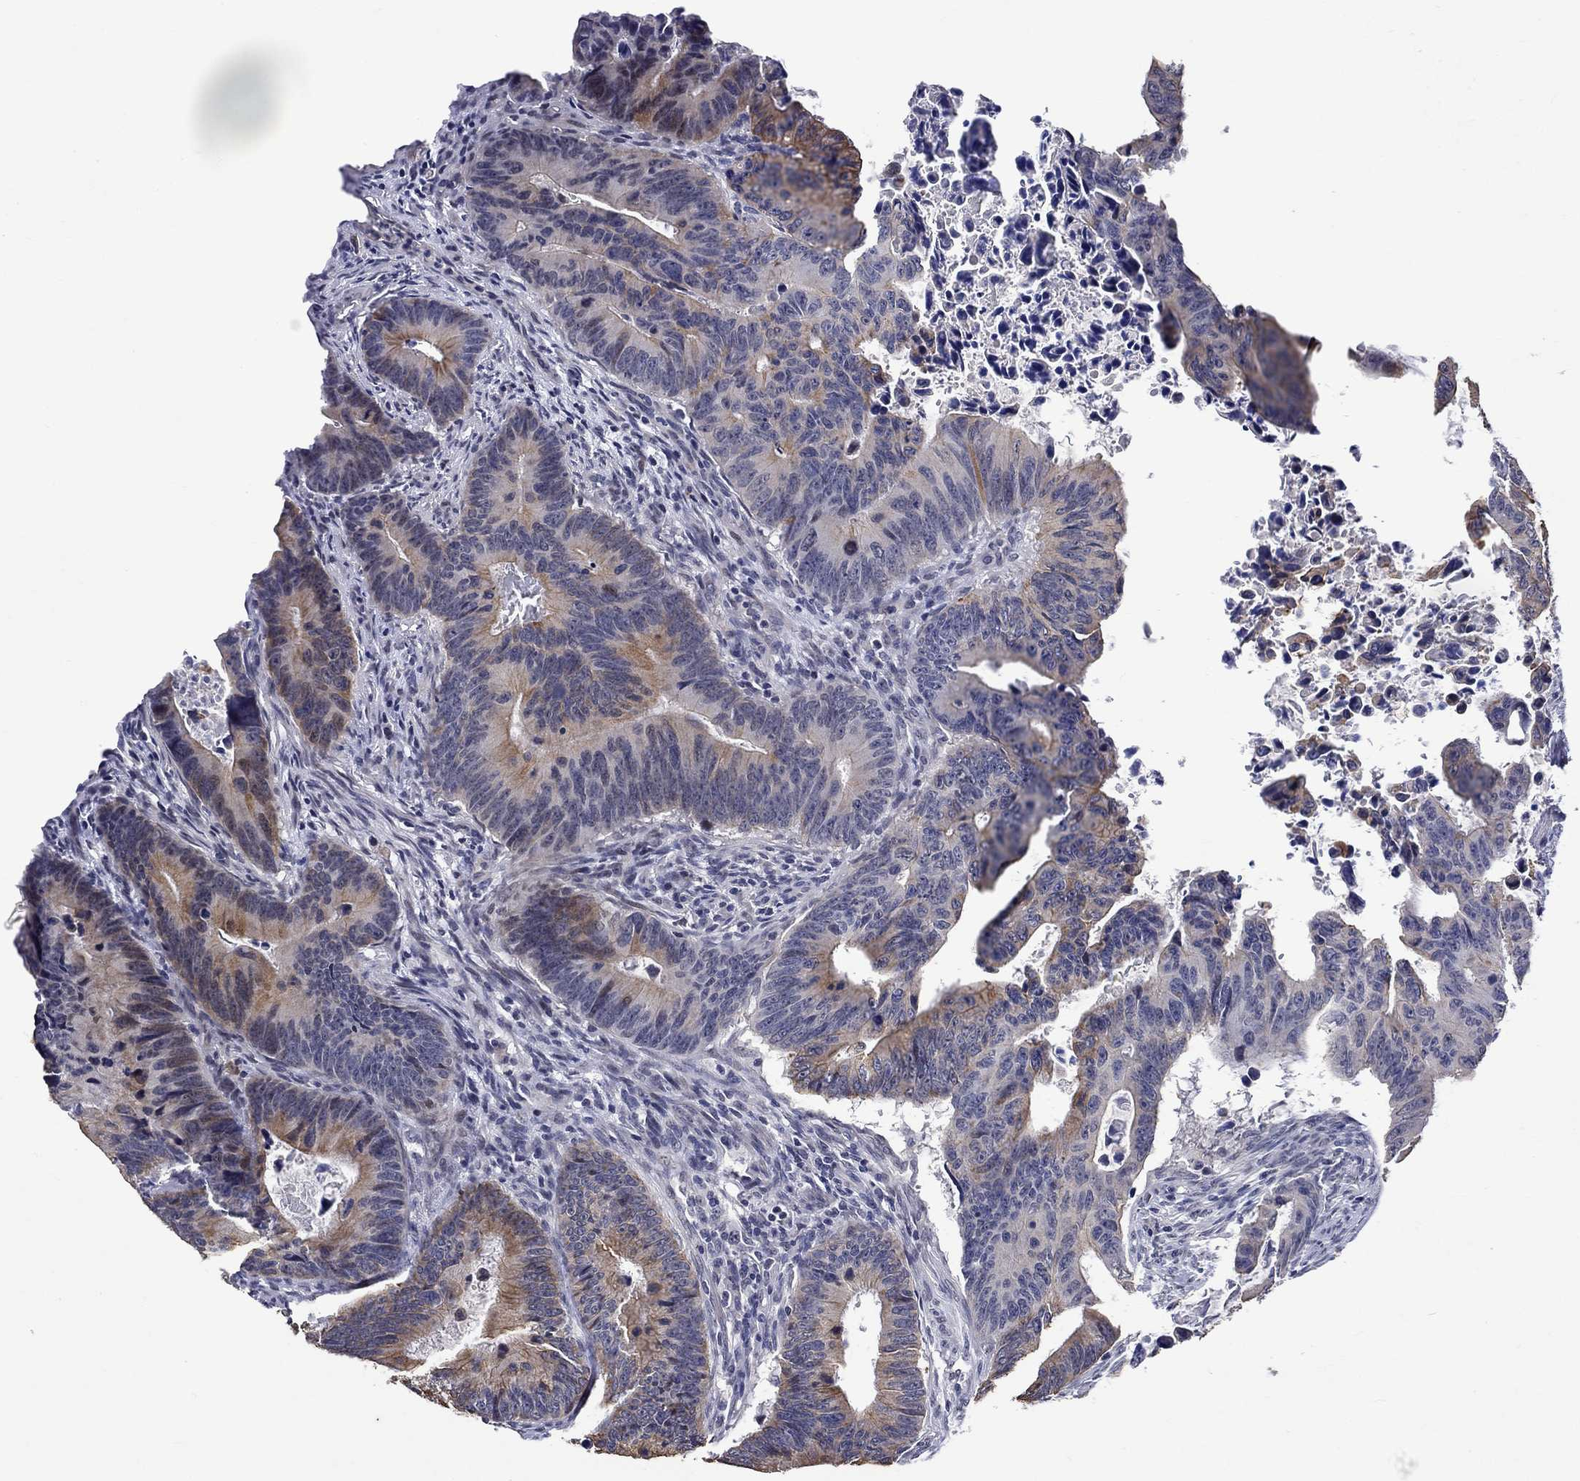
{"staining": {"intensity": "moderate", "quantity": "<25%", "location": "cytoplasmic/membranous"}, "tissue": "colorectal cancer", "cell_type": "Tumor cells", "image_type": "cancer", "snomed": [{"axis": "morphology", "description": "Adenocarcinoma, NOS"}, {"axis": "topography", "description": "Colon"}], "caption": "IHC micrograph of neoplastic tissue: colorectal adenocarcinoma stained using IHC exhibits low levels of moderate protein expression localized specifically in the cytoplasmic/membranous of tumor cells, appearing as a cytoplasmic/membranous brown color.", "gene": "DDX3Y", "patient": {"sex": "female", "age": 87}}